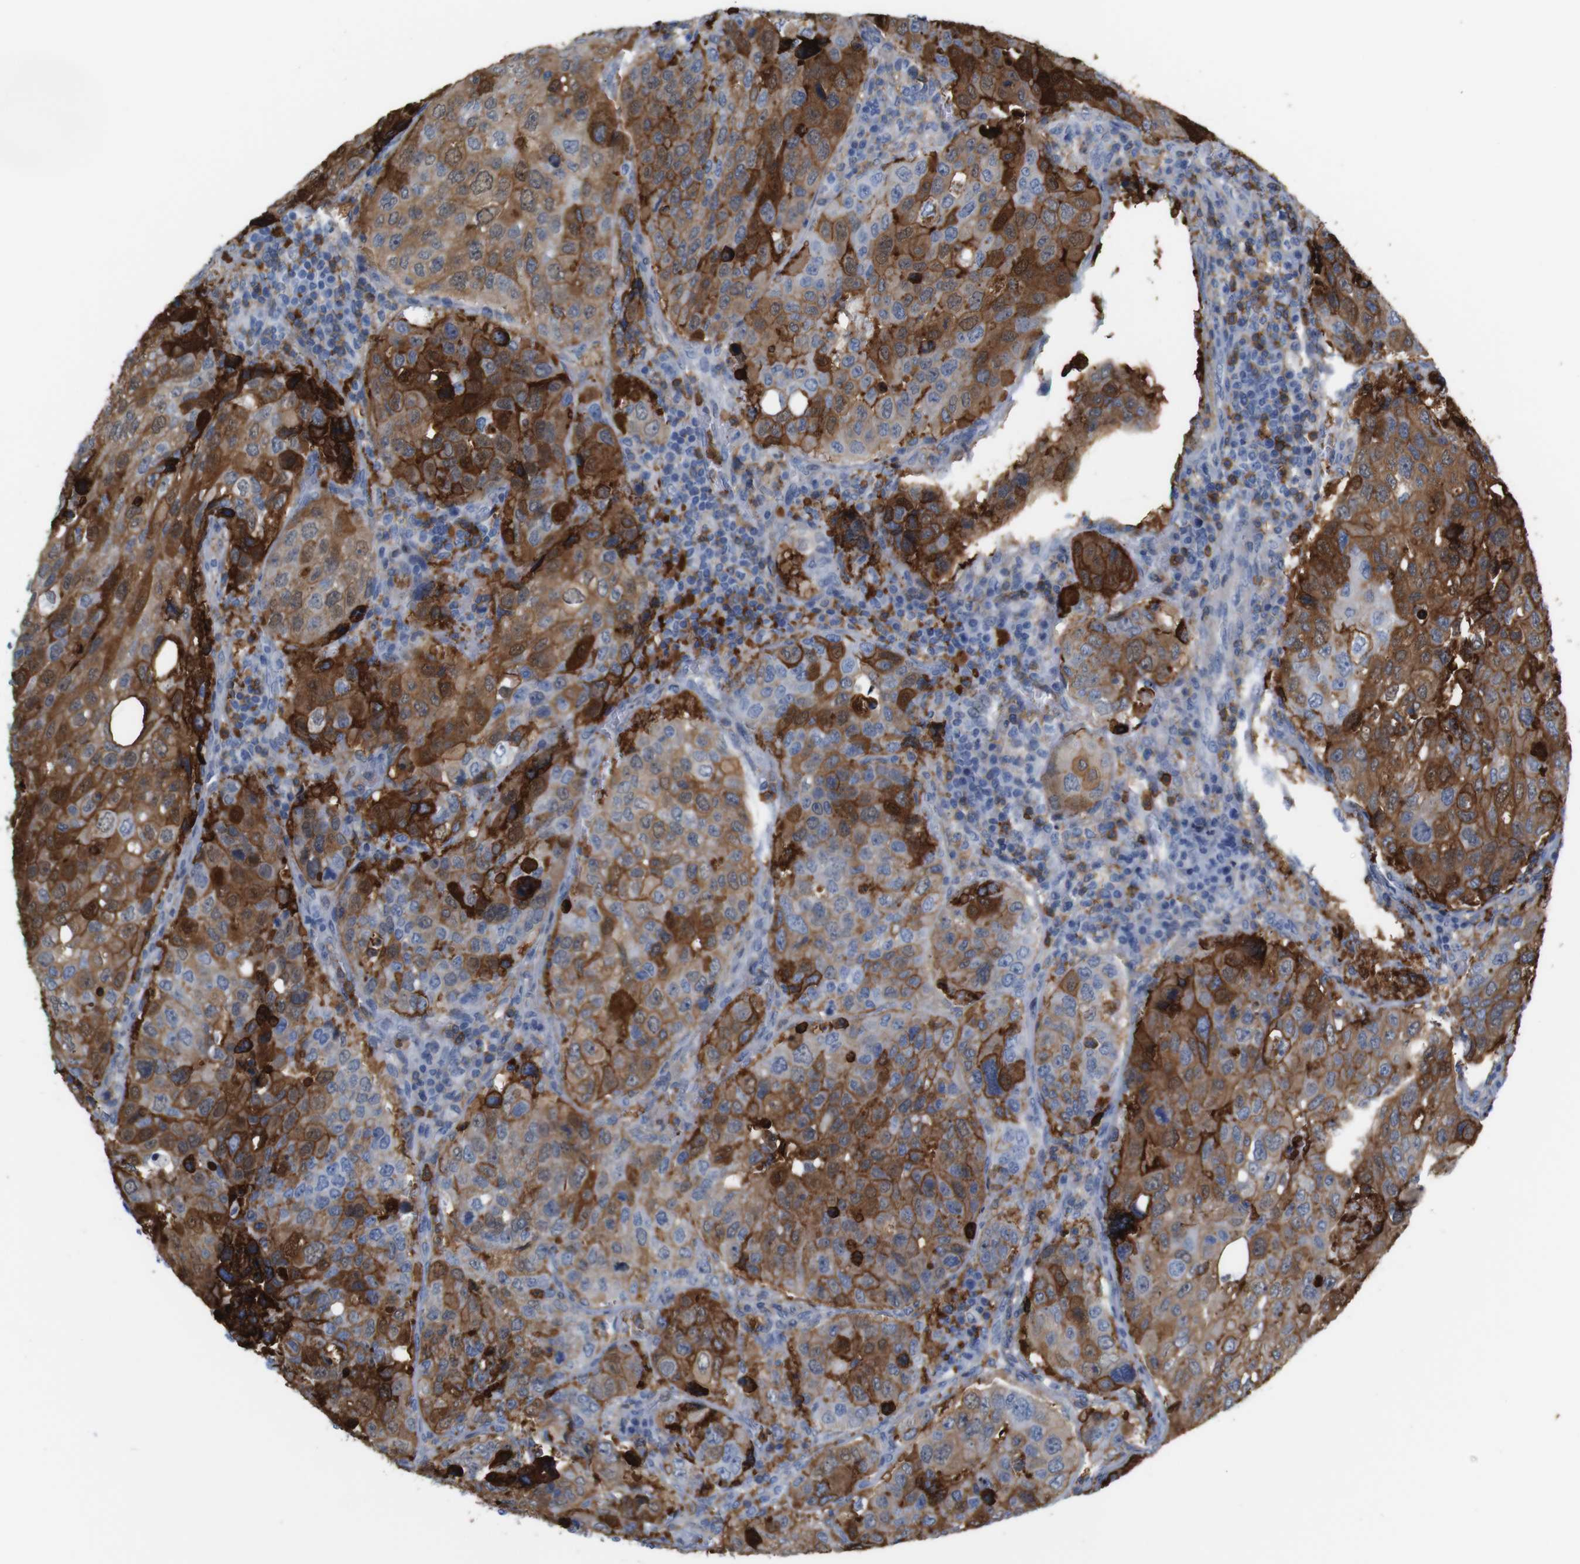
{"staining": {"intensity": "strong", "quantity": ">75%", "location": "cytoplasmic/membranous"}, "tissue": "urothelial cancer", "cell_type": "Tumor cells", "image_type": "cancer", "snomed": [{"axis": "morphology", "description": "Urothelial carcinoma, High grade"}, {"axis": "topography", "description": "Lymph node"}, {"axis": "topography", "description": "Urinary bladder"}], "caption": "A high-resolution photomicrograph shows immunohistochemistry staining of urothelial cancer, which demonstrates strong cytoplasmic/membranous staining in about >75% of tumor cells.", "gene": "ANXA1", "patient": {"sex": "male", "age": 51}}